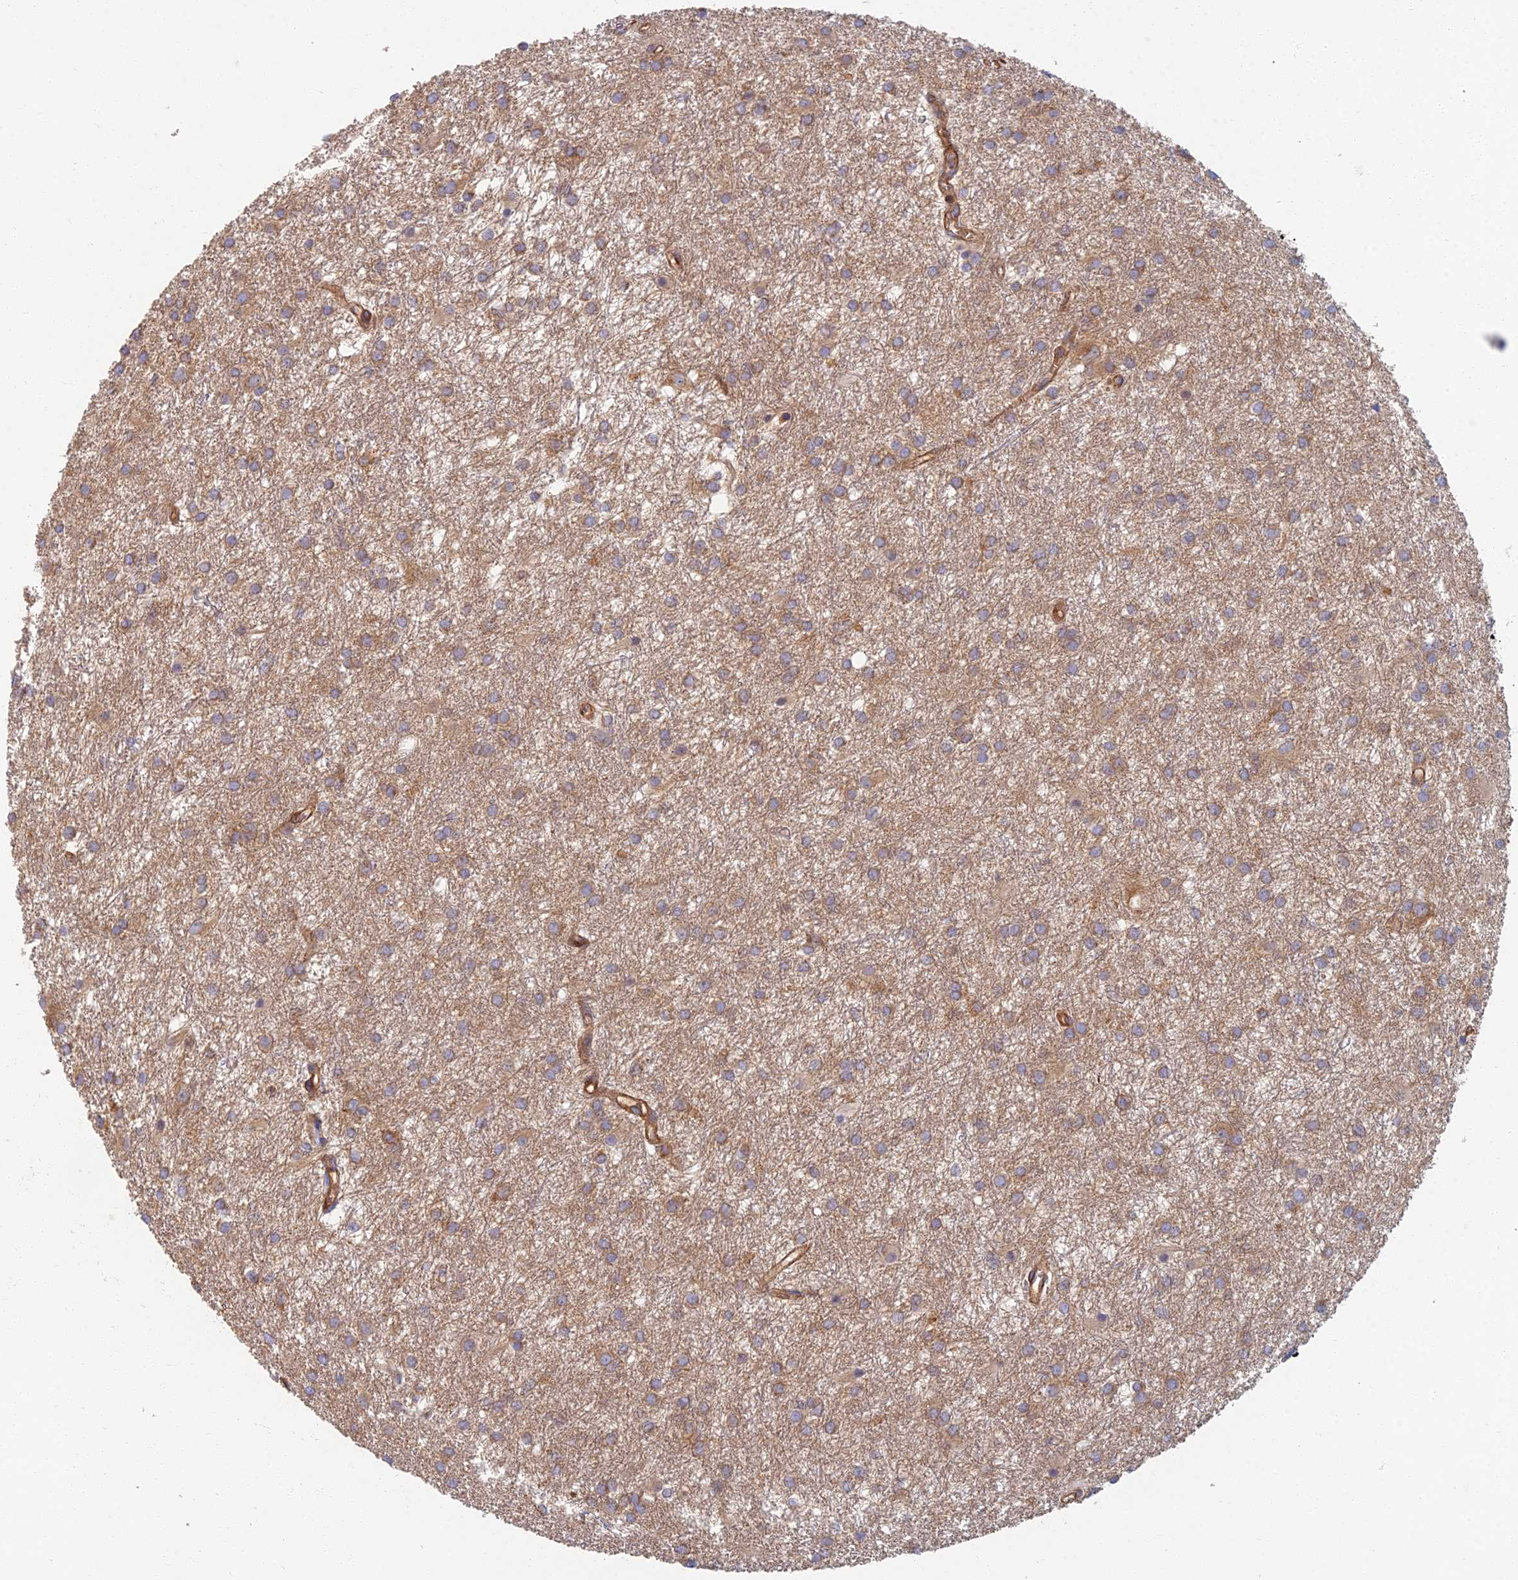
{"staining": {"intensity": "moderate", "quantity": ">75%", "location": "cytoplasmic/membranous"}, "tissue": "glioma", "cell_type": "Tumor cells", "image_type": "cancer", "snomed": [{"axis": "morphology", "description": "Glioma, malignant, High grade"}, {"axis": "topography", "description": "Brain"}], "caption": "Protein expression analysis of glioma exhibits moderate cytoplasmic/membranous staining in about >75% of tumor cells. Immunohistochemistry (ihc) stains the protein of interest in brown and the nuclei are stained blue.", "gene": "RBSN", "patient": {"sex": "female", "age": 50}}